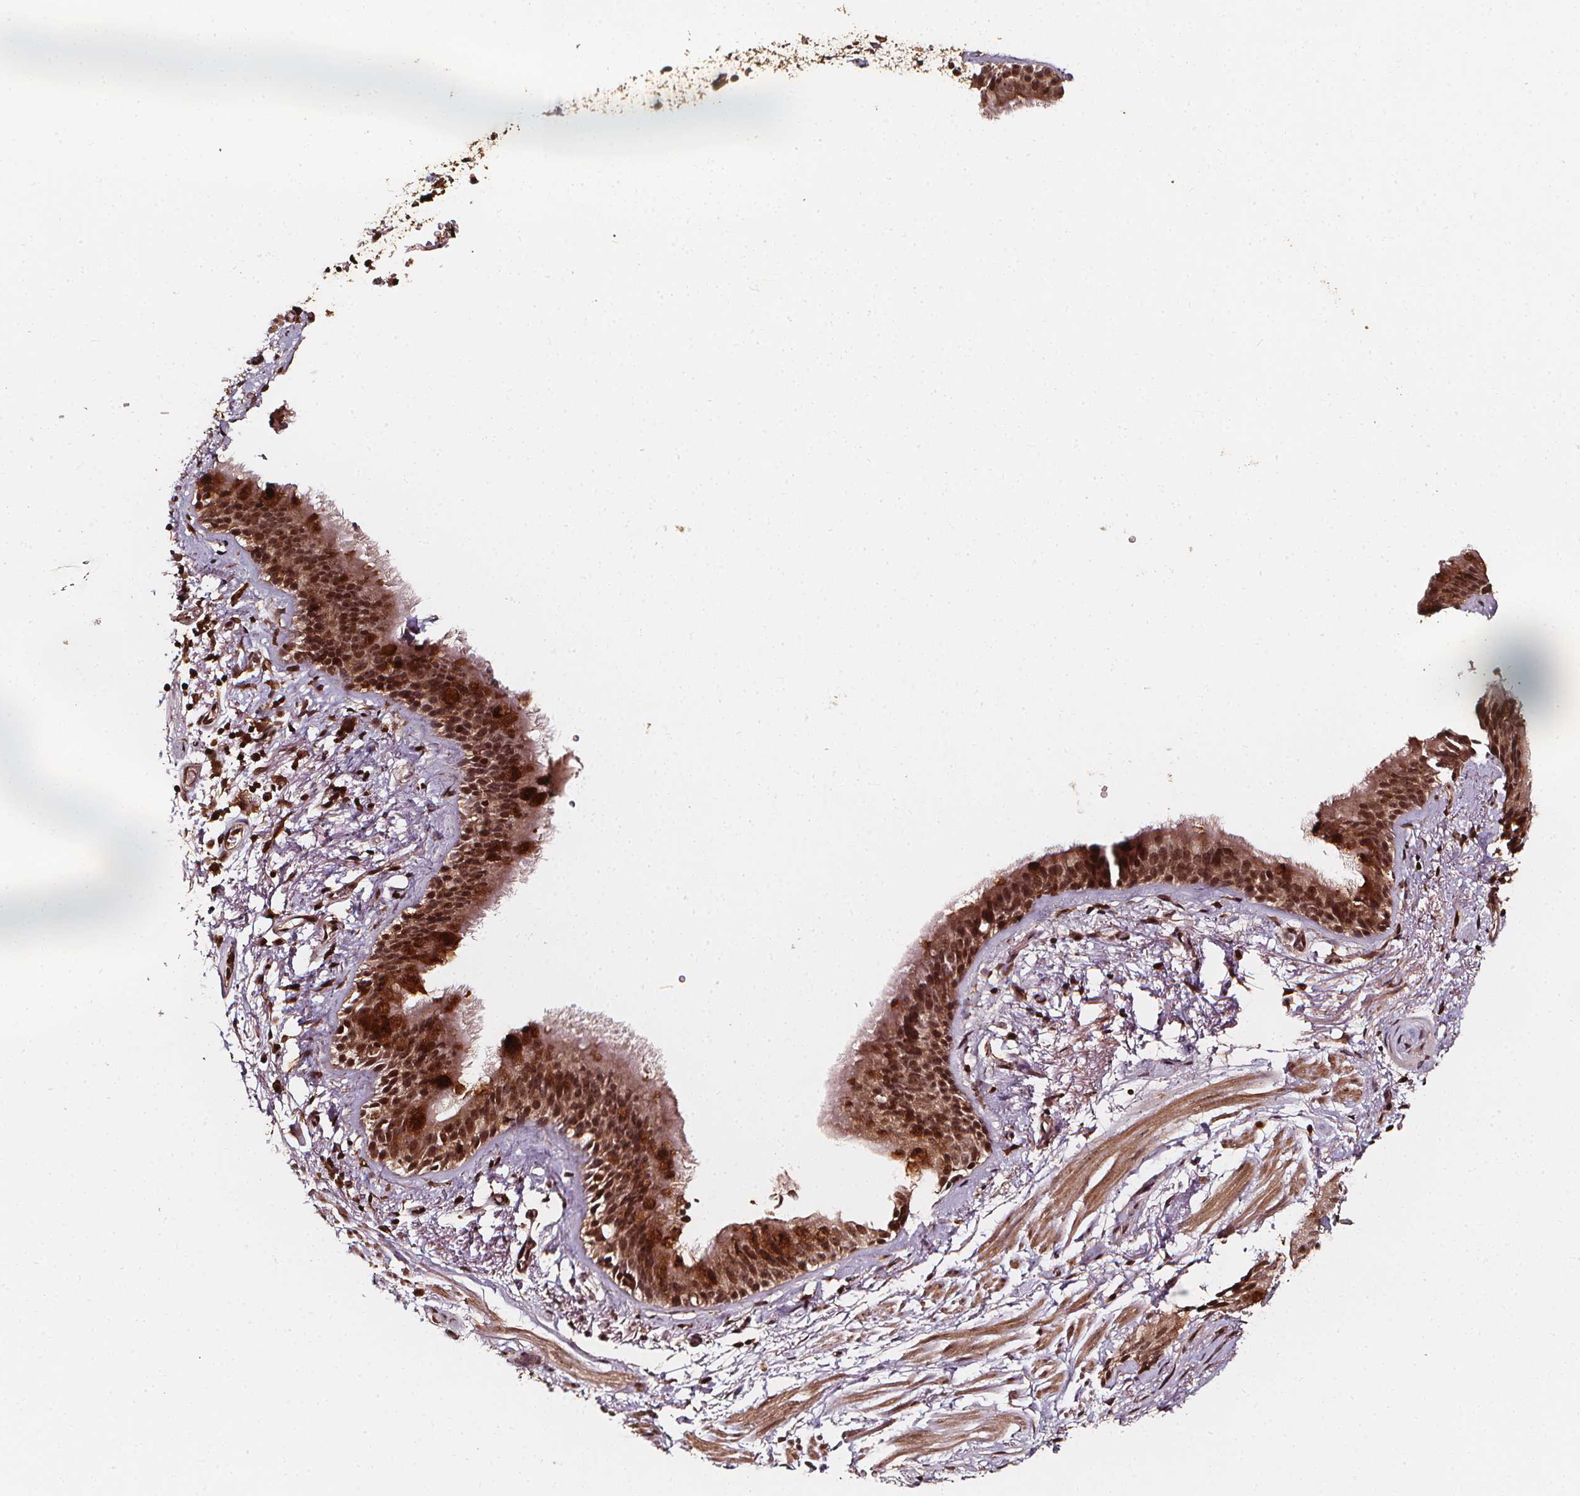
{"staining": {"intensity": "strong", "quantity": ">75%", "location": "cytoplasmic/membranous,nuclear"}, "tissue": "bronchus", "cell_type": "Respiratory epithelial cells", "image_type": "normal", "snomed": [{"axis": "morphology", "description": "Normal tissue, NOS"}, {"axis": "topography", "description": "Cartilage tissue"}, {"axis": "topography", "description": "Bronchus"}], "caption": "Strong cytoplasmic/membranous,nuclear protein expression is appreciated in approximately >75% of respiratory epithelial cells in bronchus.", "gene": "EXOSC9", "patient": {"sex": "male", "age": 58}}